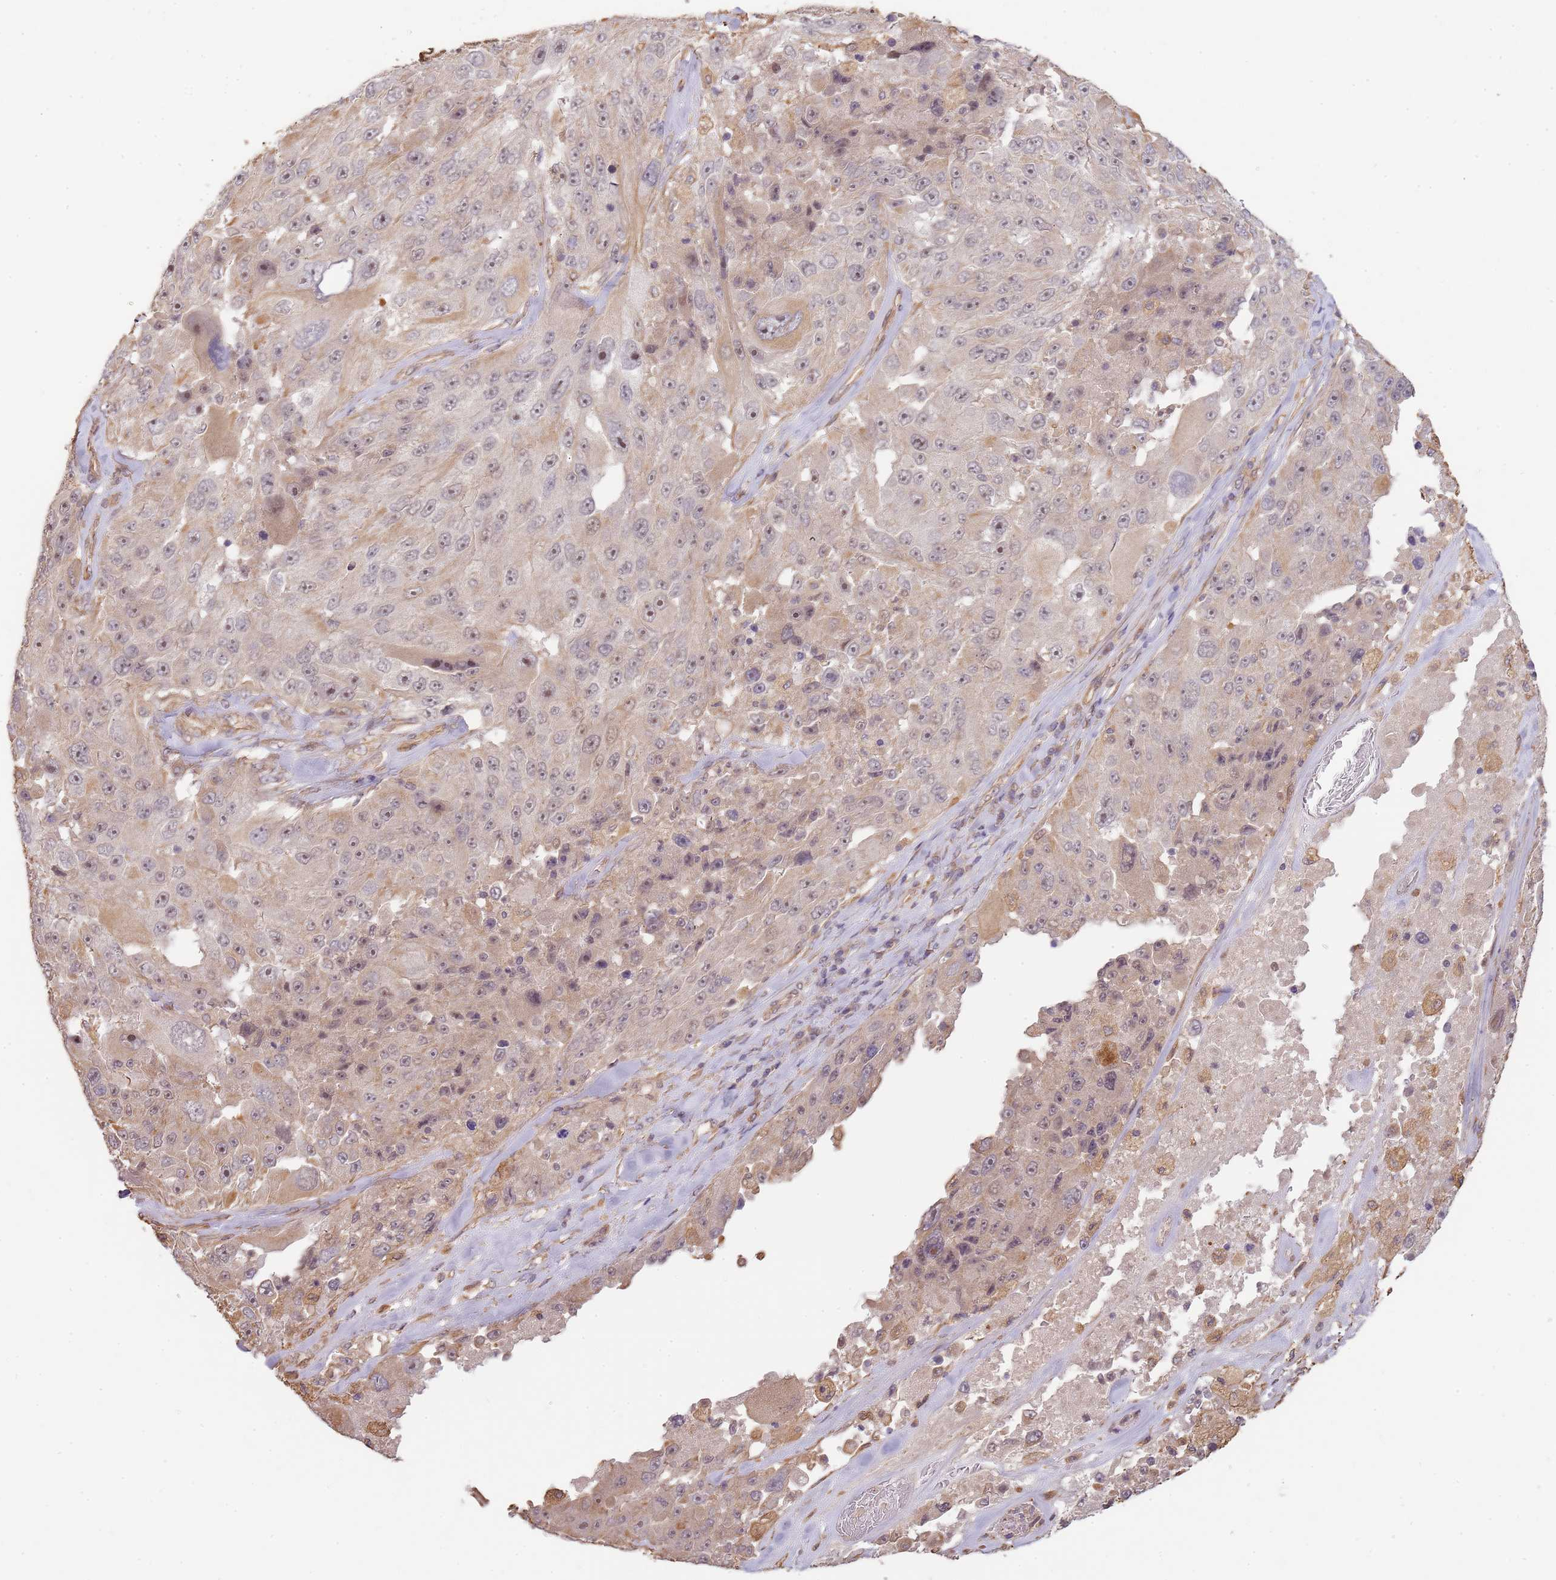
{"staining": {"intensity": "weak", "quantity": "<25%", "location": "nuclear"}, "tissue": "melanoma", "cell_type": "Tumor cells", "image_type": "cancer", "snomed": [{"axis": "morphology", "description": "Malignant melanoma, Metastatic site"}, {"axis": "topography", "description": "Lymph node"}], "caption": "Tumor cells are negative for protein expression in human malignant melanoma (metastatic site). (Stains: DAB (3,3'-diaminobenzidine) immunohistochemistry (IHC) with hematoxylin counter stain, Microscopy: brightfield microscopy at high magnification).", "gene": "SURF2", "patient": {"sex": "male", "age": 62}}